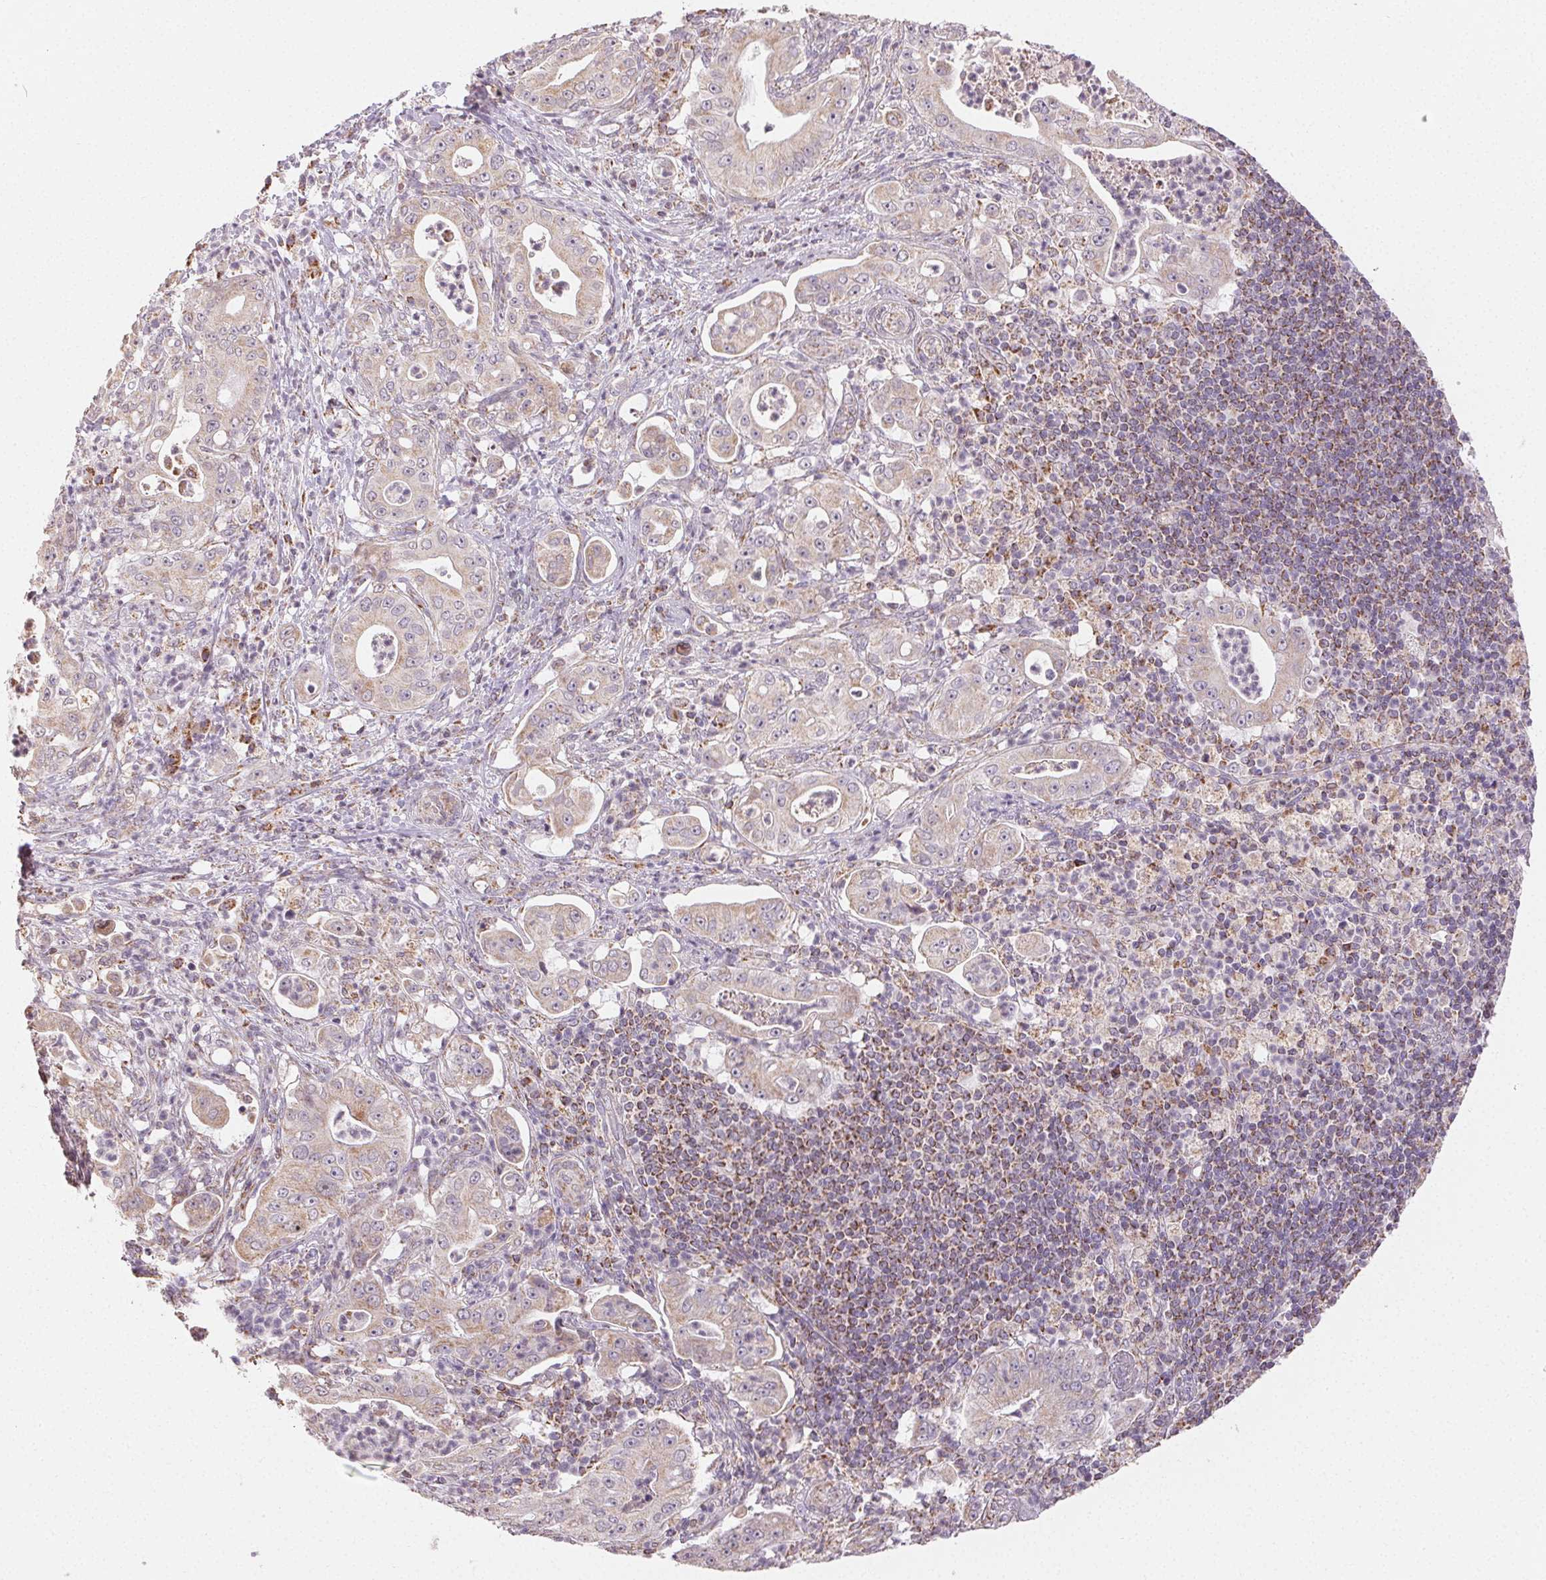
{"staining": {"intensity": "weak", "quantity": "<25%", "location": "cytoplasmic/membranous"}, "tissue": "pancreatic cancer", "cell_type": "Tumor cells", "image_type": "cancer", "snomed": [{"axis": "morphology", "description": "Adenocarcinoma, NOS"}, {"axis": "topography", "description": "Pancreas"}], "caption": "High magnification brightfield microscopy of pancreatic cancer stained with DAB (brown) and counterstained with hematoxylin (blue): tumor cells show no significant positivity.", "gene": "CLASP1", "patient": {"sex": "male", "age": 71}}